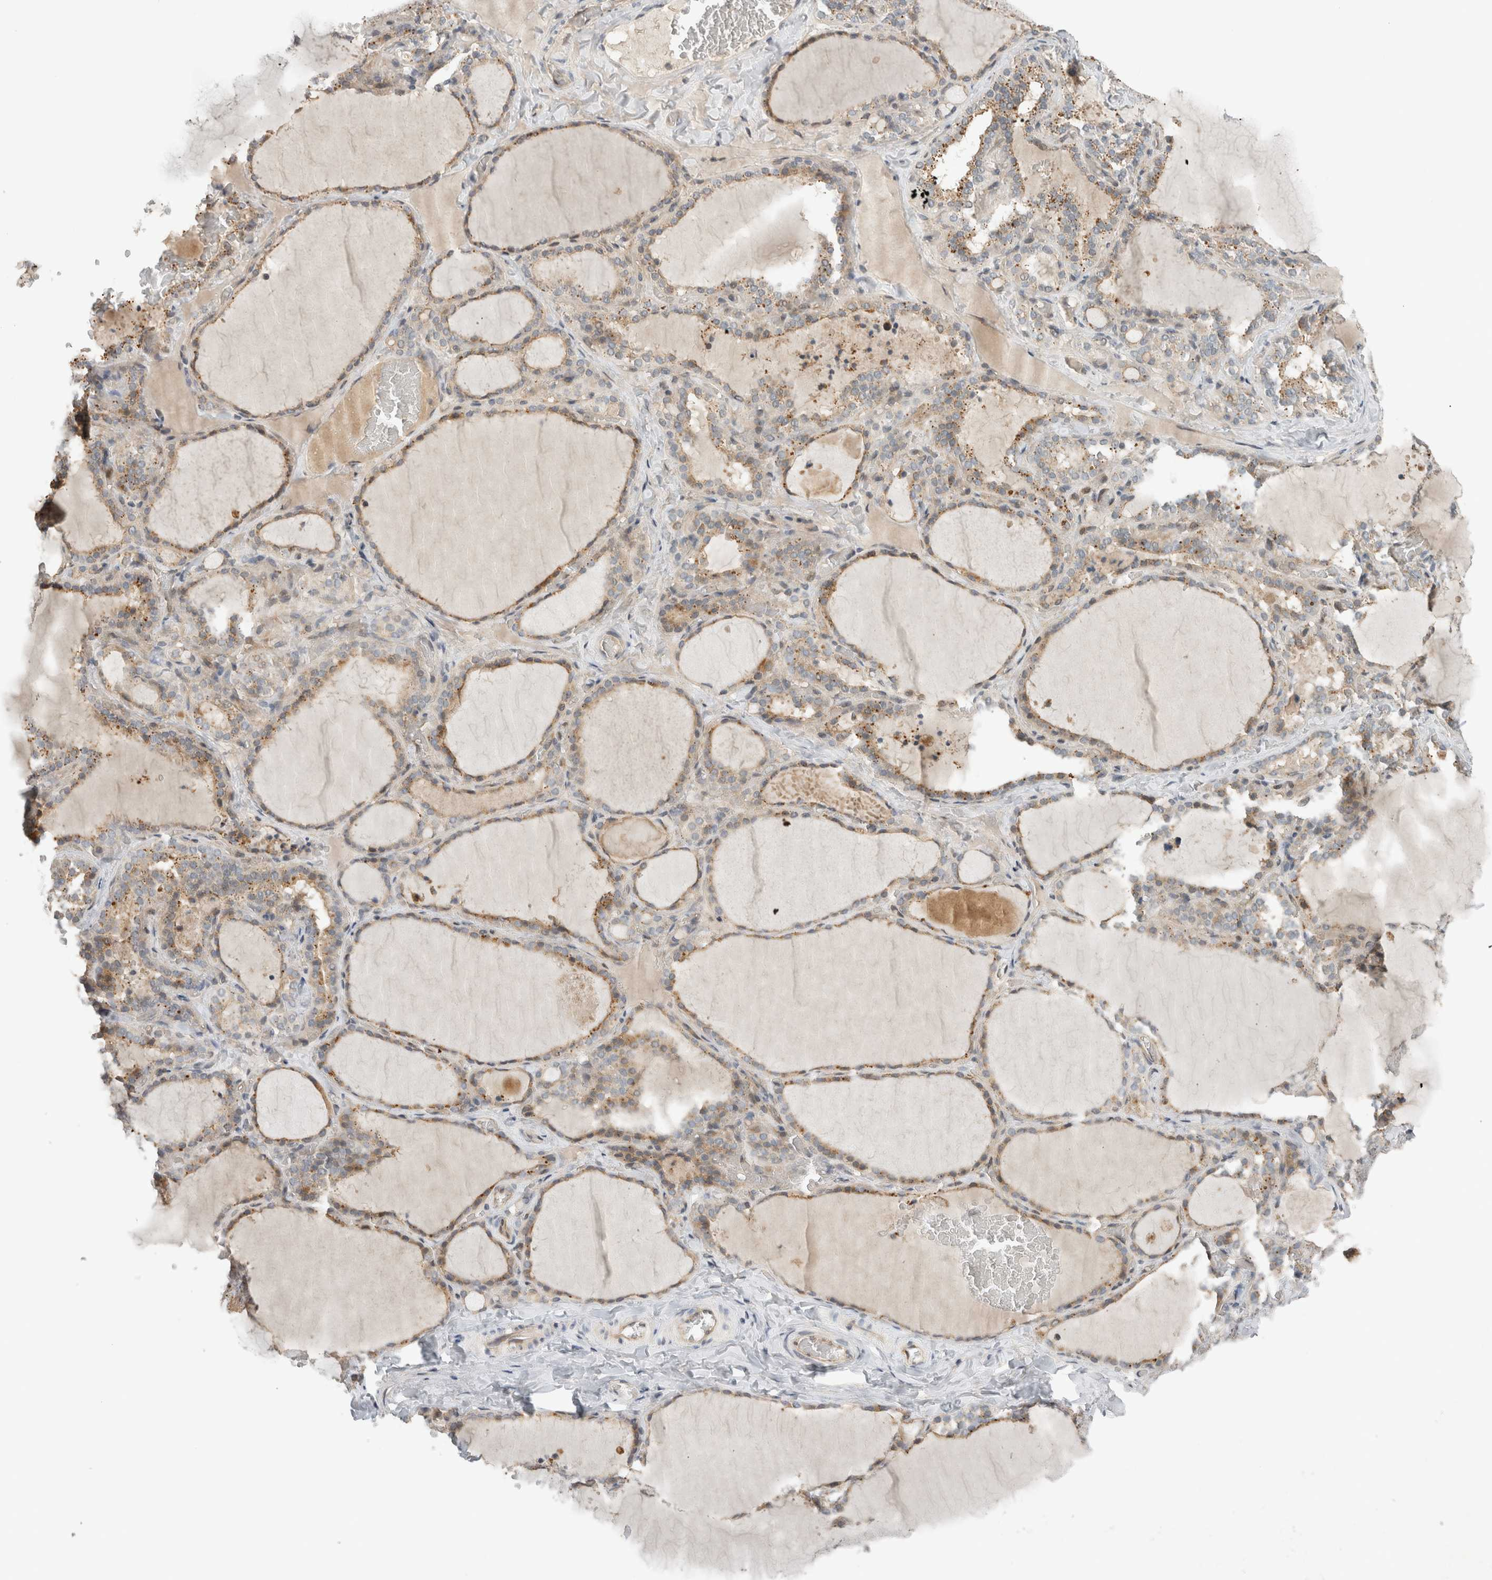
{"staining": {"intensity": "moderate", "quantity": "25%-75%", "location": "cytoplasmic/membranous"}, "tissue": "thyroid gland", "cell_type": "Glandular cells", "image_type": "normal", "snomed": [{"axis": "morphology", "description": "Normal tissue, NOS"}, {"axis": "topography", "description": "Thyroid gland"}], "caption": "Immunohistochemistry (IHC) (DAB) staining of unremarkable thyroid gland exhibits moderate cytoplasmic/membranous protein expression in about 25%-75% of glandular cells.", "gene": "ERCC6L2", "patient": {"sex": "female", "age": 22}}